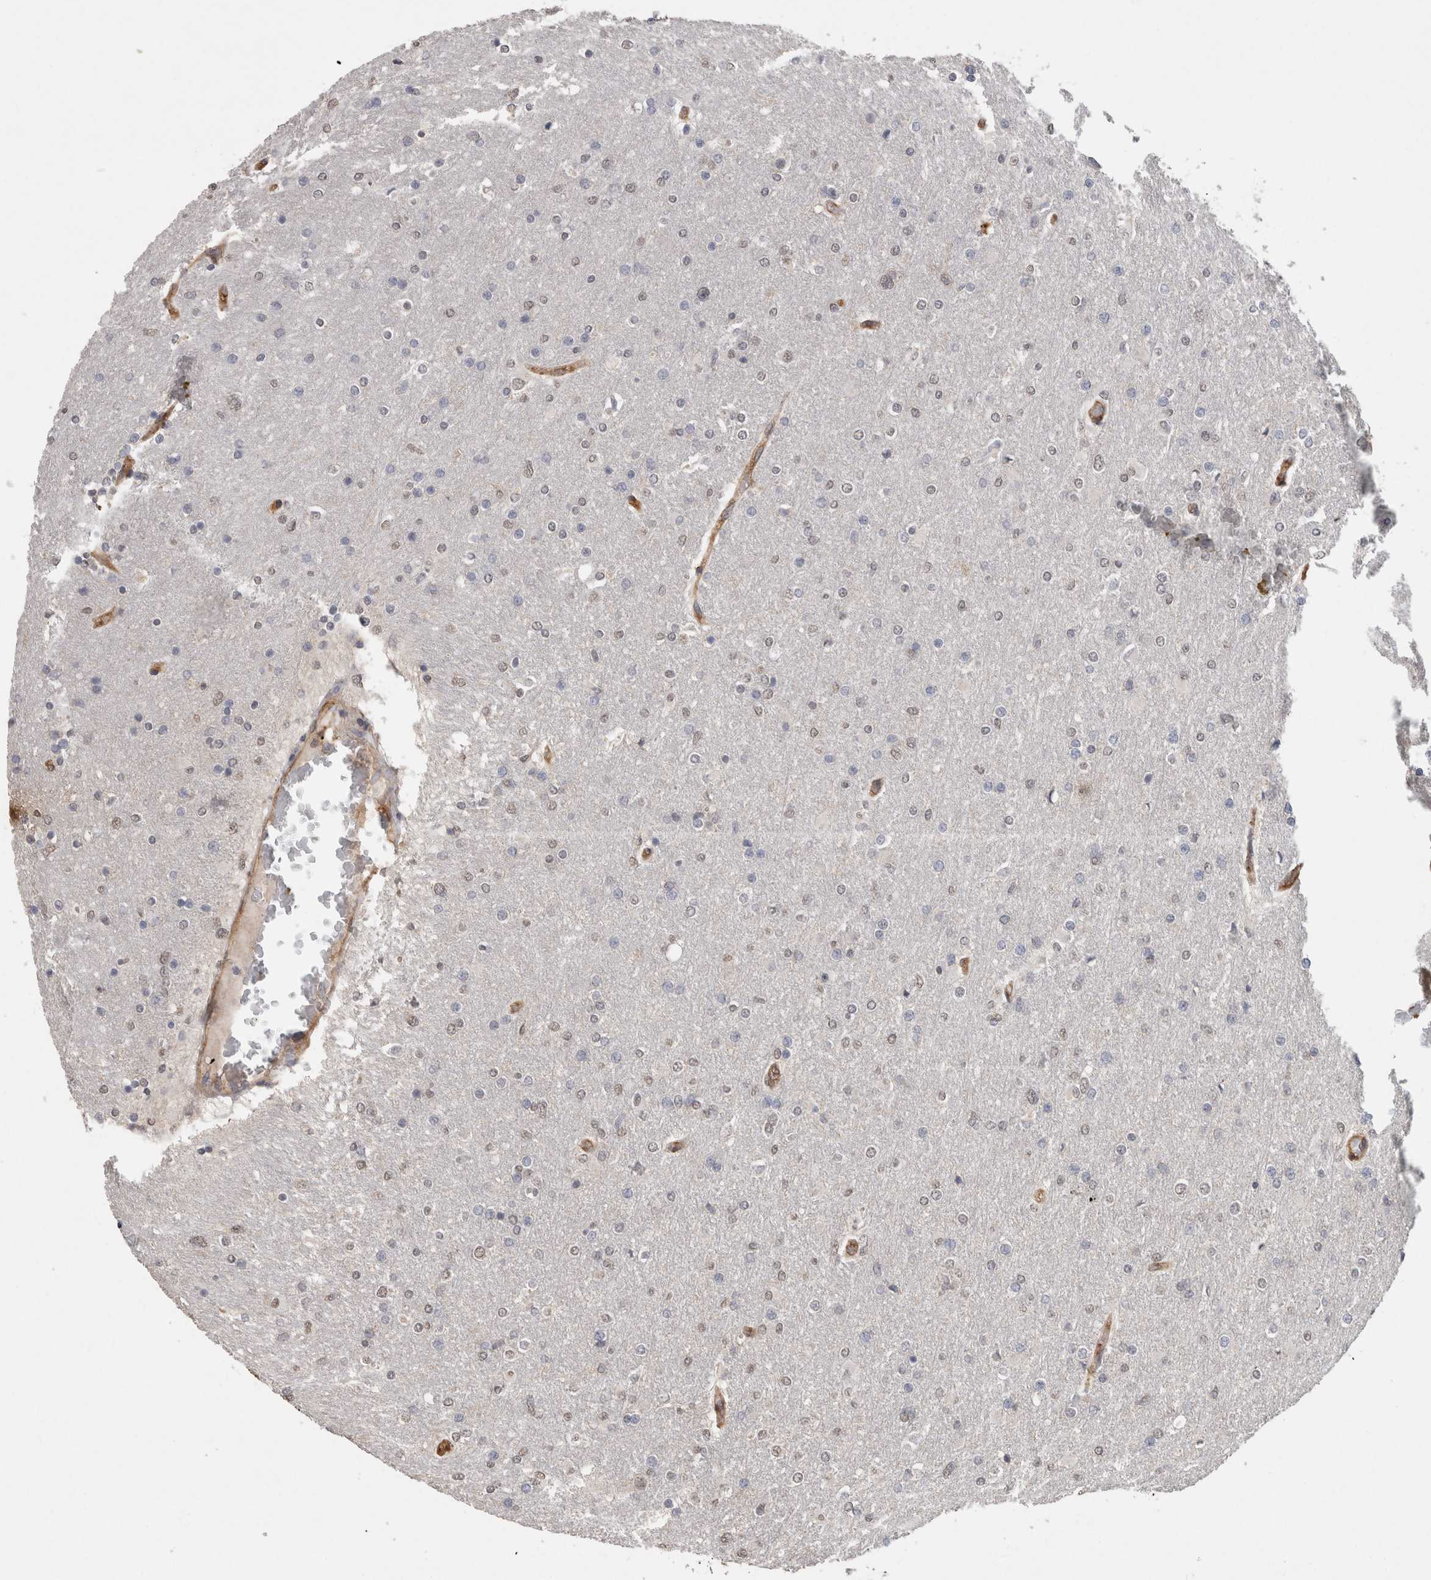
{"staining": {"intensity": "weak", "quantity": "<25%", "location": "nuclear"}, "tissue": "glioma", "cell_type": "Tumor cells", "image_type": "cancer", "snomed": [{"axis": "morphology", "description": "Glioma, malignant, High grade"}, {"axis": "topography", "description": "Cerebral cortex"}], "caption": "Tumor cells show no significant protein expression in high-grade glioma (malignant).", "gene": "RECK", "patient": {"sex": "female", "age": 36}}